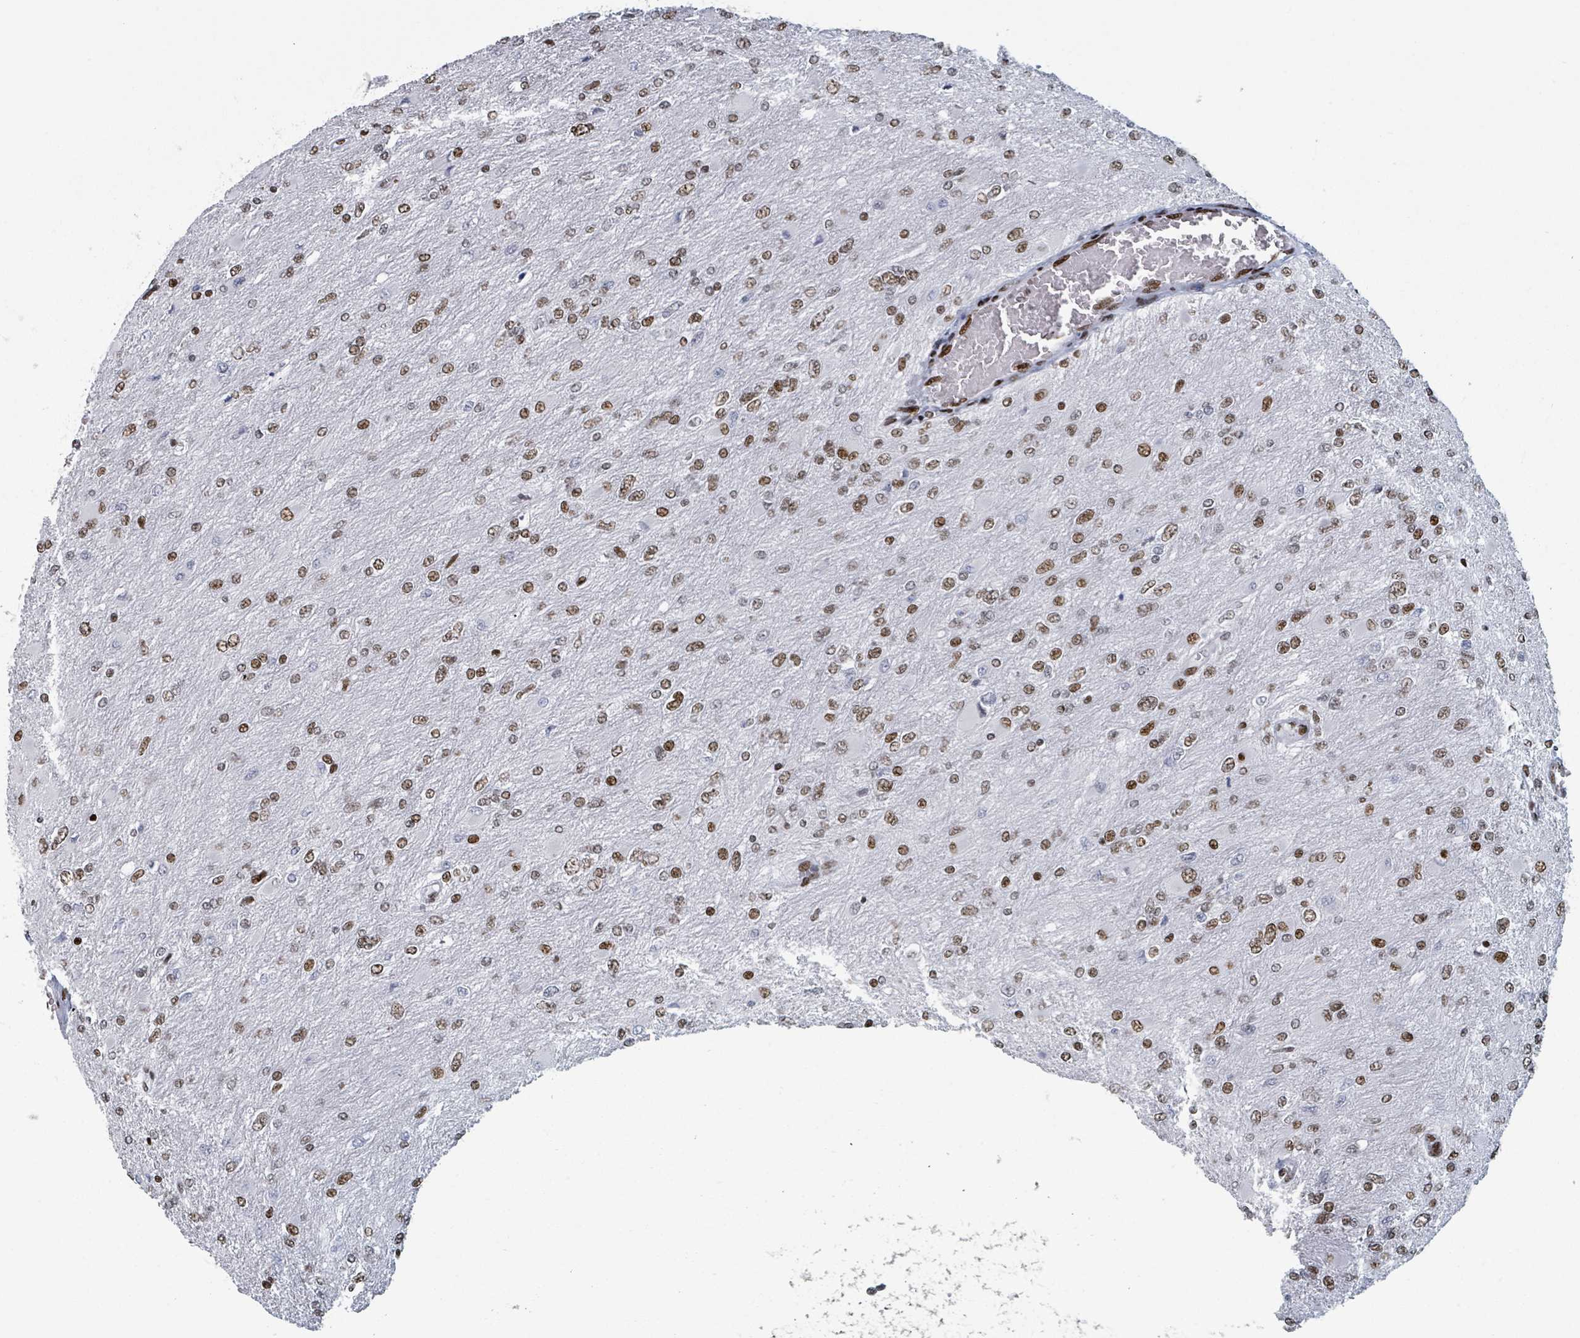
{"staining": {"intensity": "strong", "quantity": "25%-75%", "location": "nuclear"}, "tissue": "glioma", "cell_type": "Tumor cells", "image_type": "cancer", "snomed": [{"axis": "morphology", "description": "Glioma, malignant, High grade"}, {"axis": "topography", "description": "Cerebral cortex"}], "caption": "Human malignant glioma (high-grade) stained with a brown dye displays strong nuclear positive positivity in about 25%-75% of tumor cells.", "gene": "DHX16", "patient": {"sex": "female", "age": 36}}